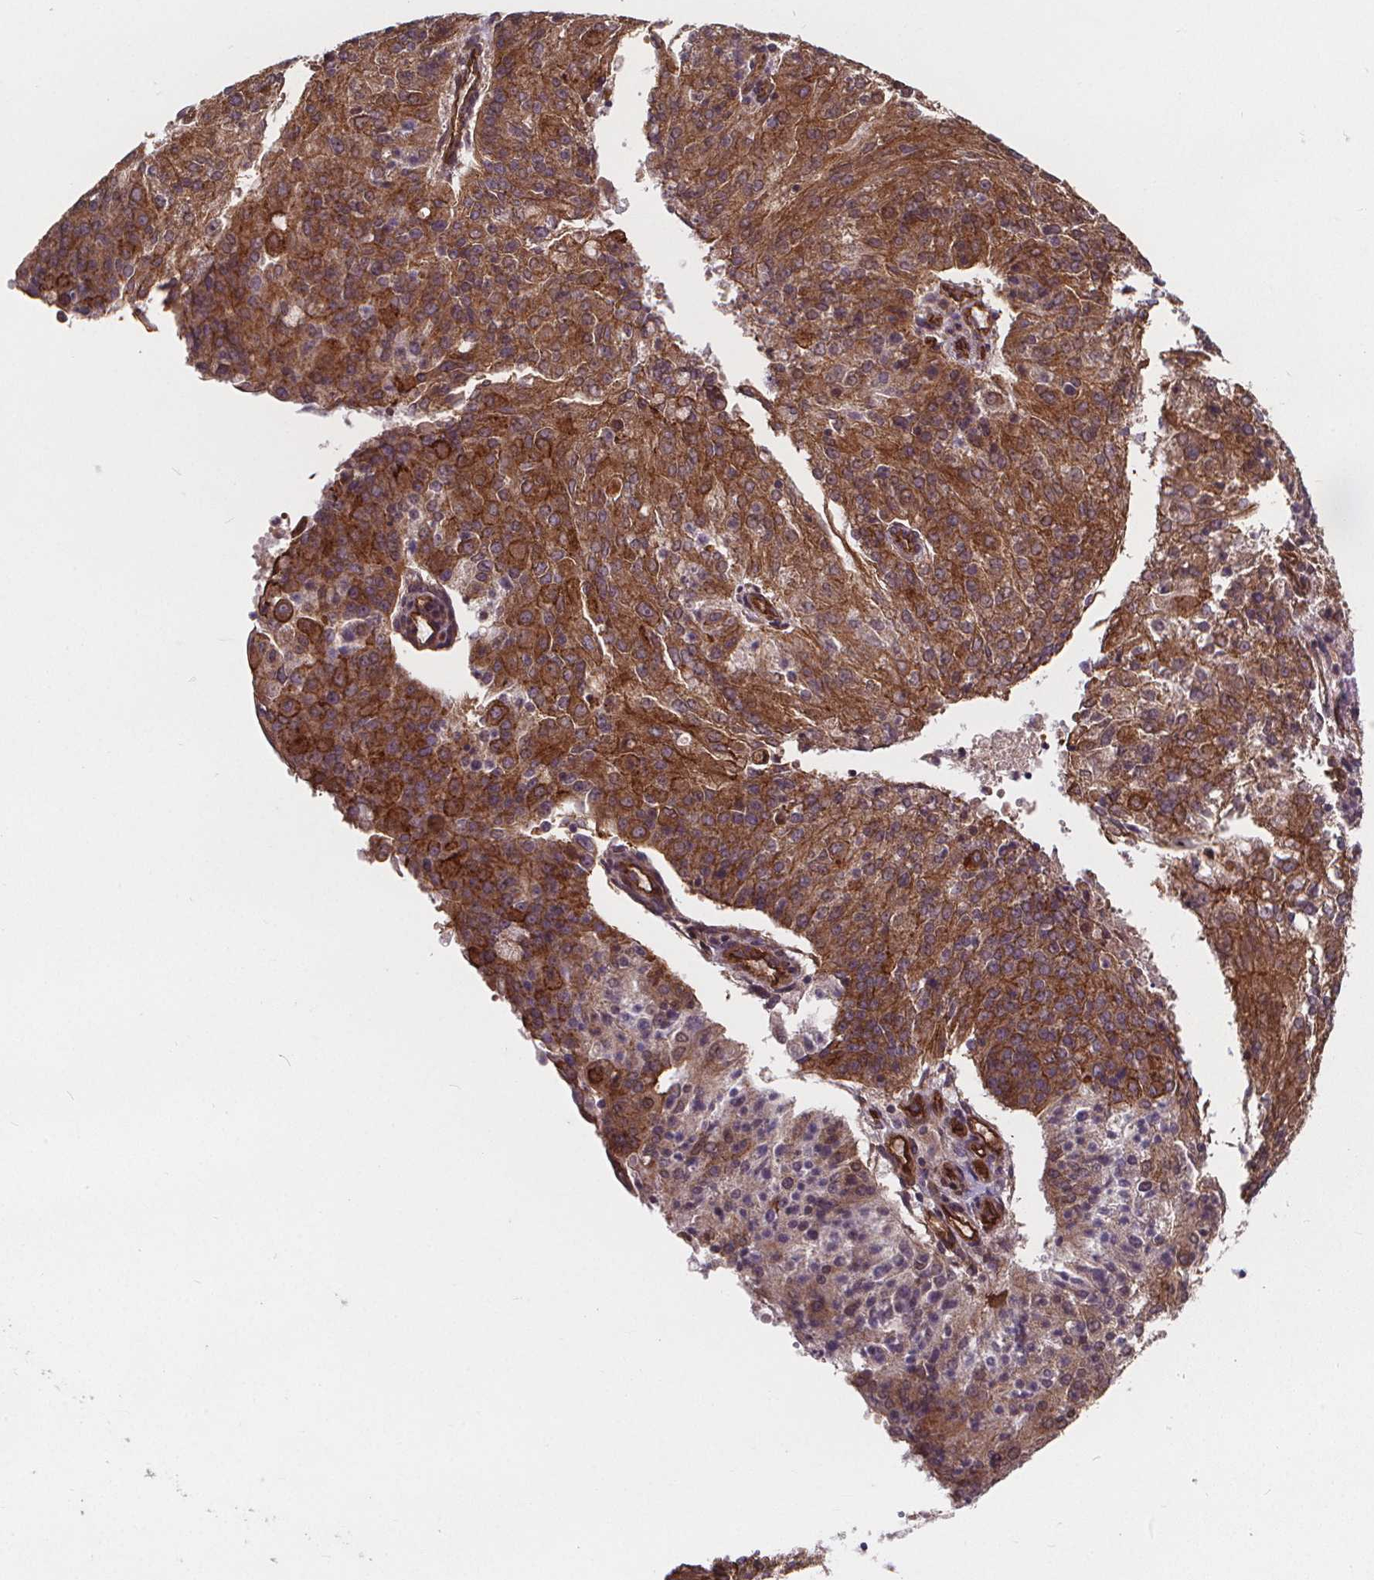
{"staining": {"intensity": "strong", "quantity": ">75%", "location": "cytoplasmic/membranous"}, "tissue": "endometrial cancer", "cell_type": "Tumor cells", "image_type": "cancer", "snomed": [{"axis": "morphology", "description": "Adenocarcinoma, NOS"}, {"axis": "topography", "description": "Endometrium"}], "caption": "Protein staining exhibits strong cytoplasmic/membranous positivity in approximately >75% of tumor cells in endometrial cancer. Immunohistochemistry (ihc) stains the protein of interest in brown and the nuclei are stained blue.", "gene": "CLINT1", "patient": {"sex": "female", "age": 82}}